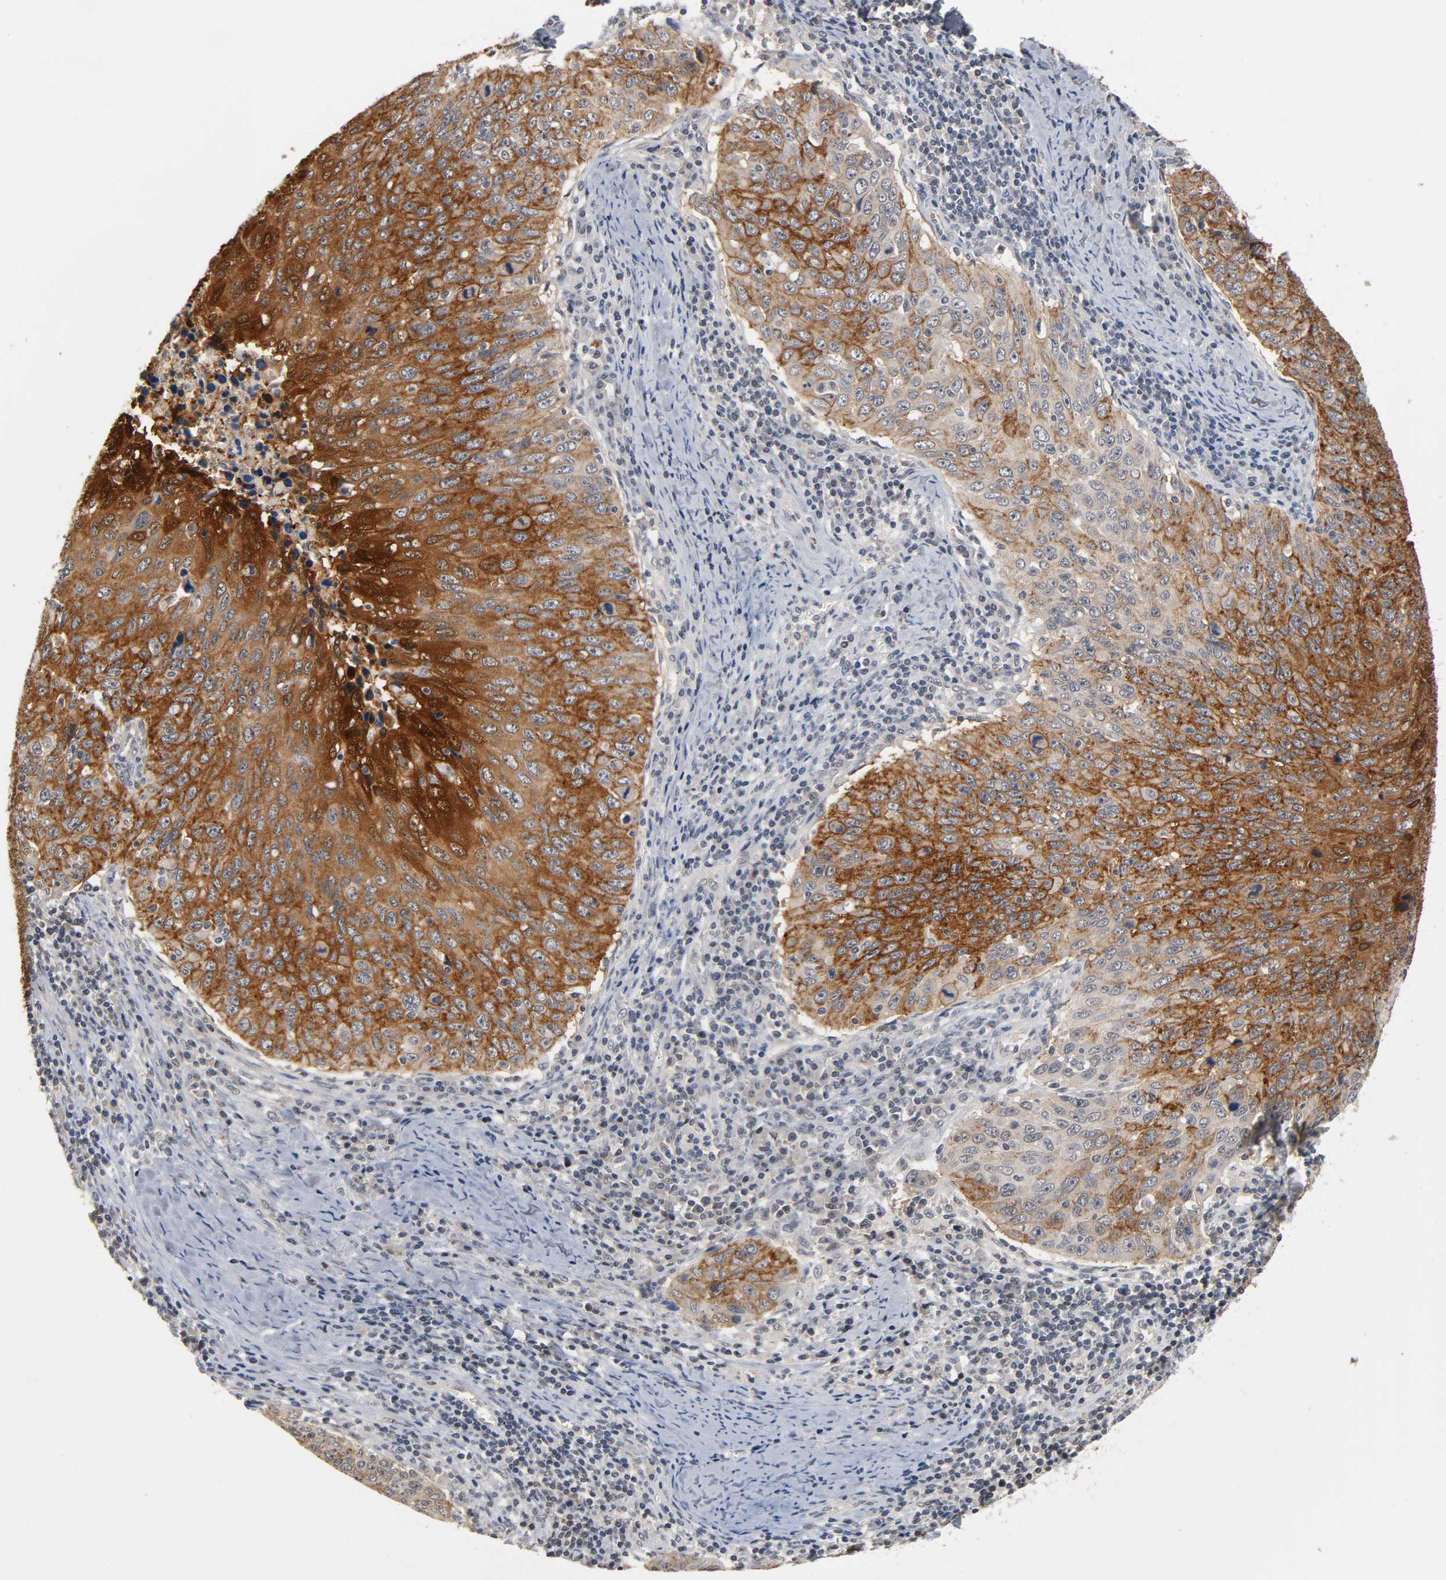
{"staining": {"intensity": "strong", "quantity": ">75%", "location": "cytoplasmic/membranous"}, "tissue": "cervical cancer", "cell_type": "Tumor cells", "image_type": "cancer", "snomed": [{"axis": "morphology", "description": "Squamous cell carcinoma, NOS"}, {"axis": "topography", "description": "Cervix"}], "caption": "Brown immunohistochemical staining in human cervical cancer reveals strong cytoplasmic/membranous staining in about >75% of tumor cells. Using DAB (brown) and hematoxylin (blue) stains, captured at high magnification using brightfield microscopy.", "gene": "HTR1E", "patient": {"sex": "female", "age": 53}}